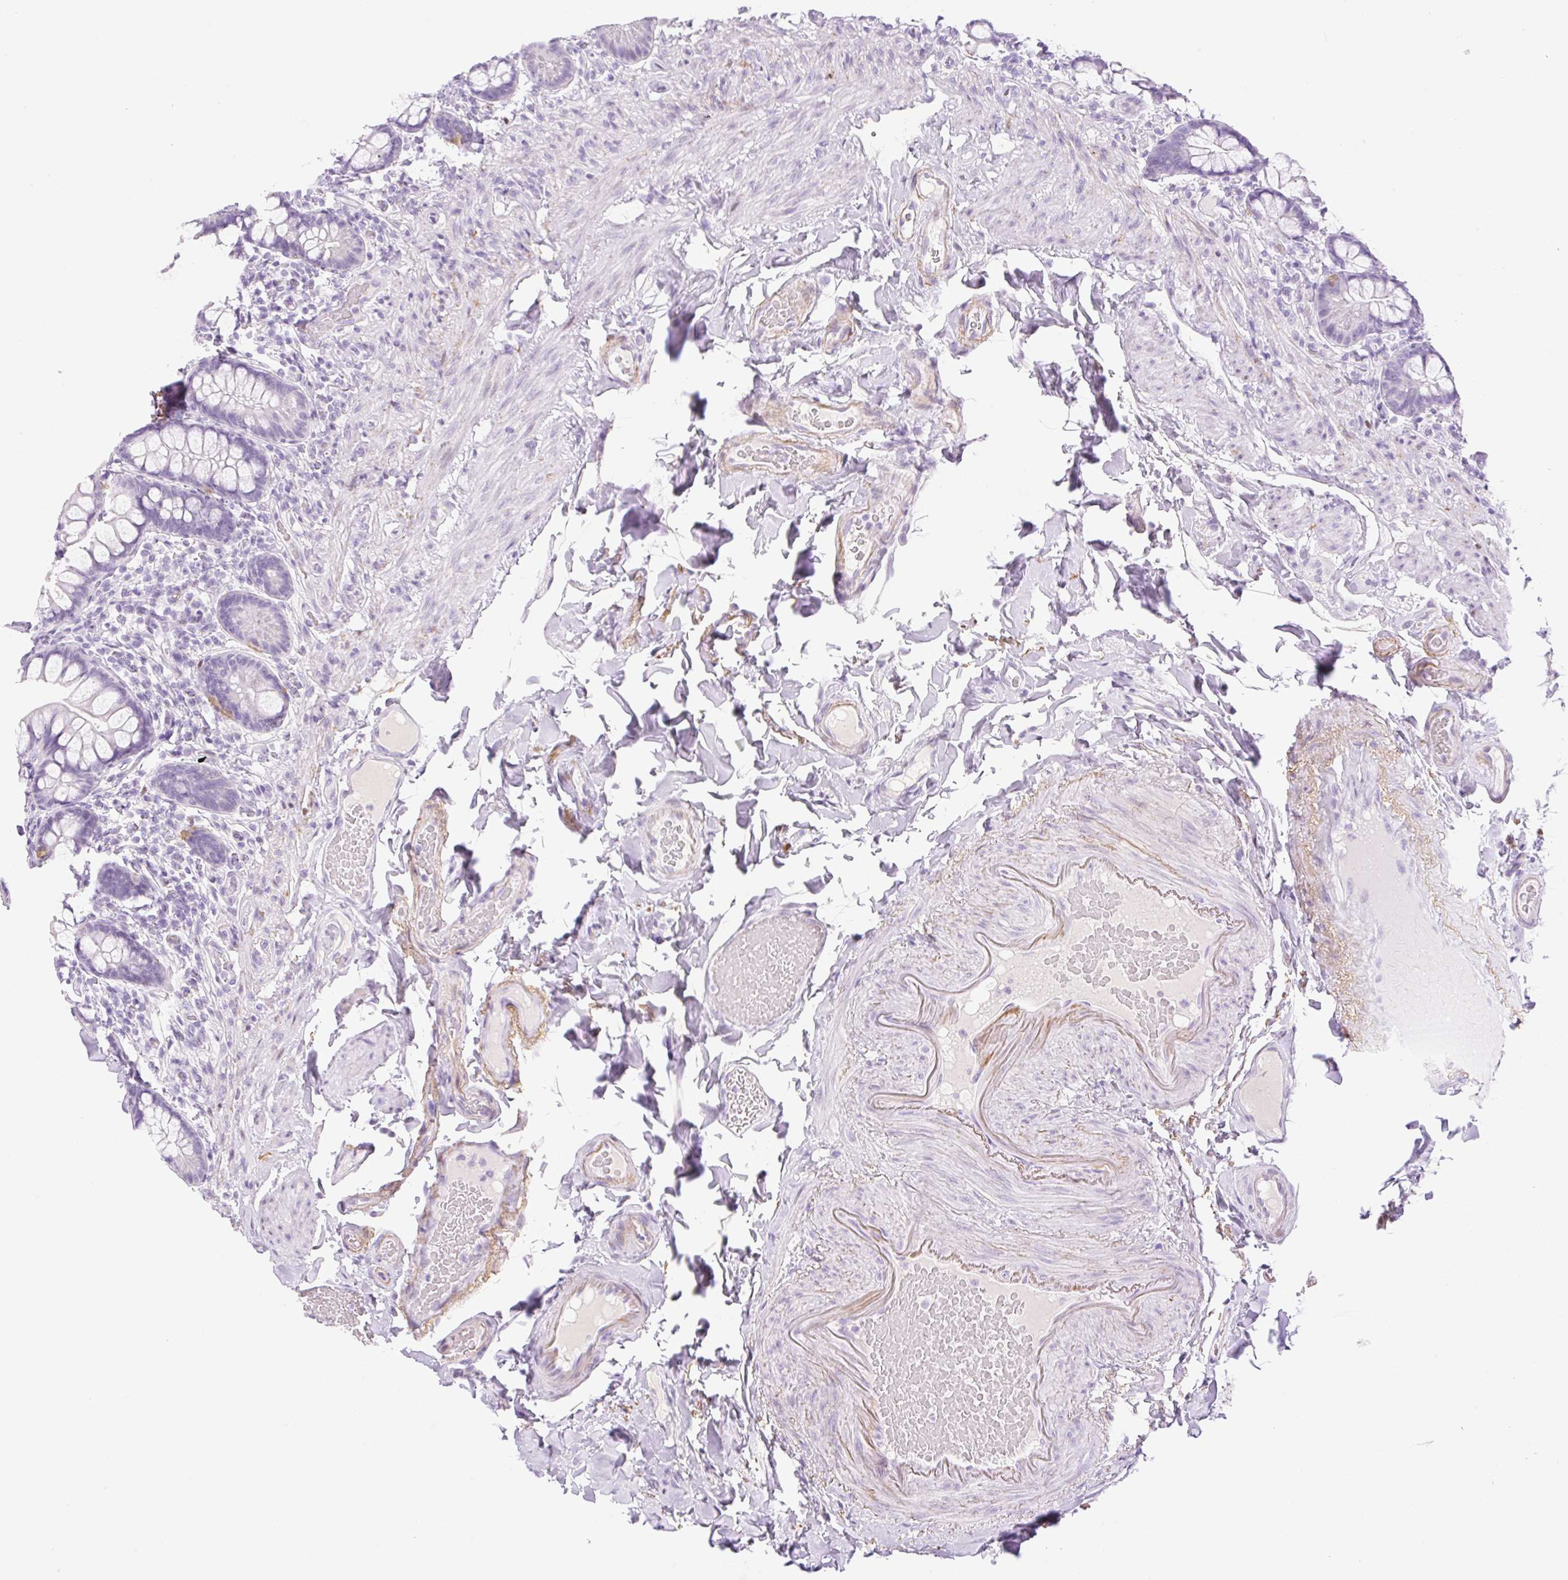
{"staining": {"intensity": "negative", "quantity": "none", "location": "none"}, "tissue": "small intestine", "cell_type": "Glandular cells", "image_type": "normal", "snomed": [{"axis": "morphology", "description": "Normal tissue, NOS"}, {"axis": "topography", "description": "Small intestine"}], "caption": "DAB (3,3'-diaminobenzidine) immunohistochemical staining of benign small intestine shows no significant staining in glandular cells. The staining was performed using DAB to visualize the protein expression in brown, while the nuclei were stained in blue with hematoxylin (Magnification: 20x).", "gene": "SP140L", "patient": {"sex": "male", "age": 70}}